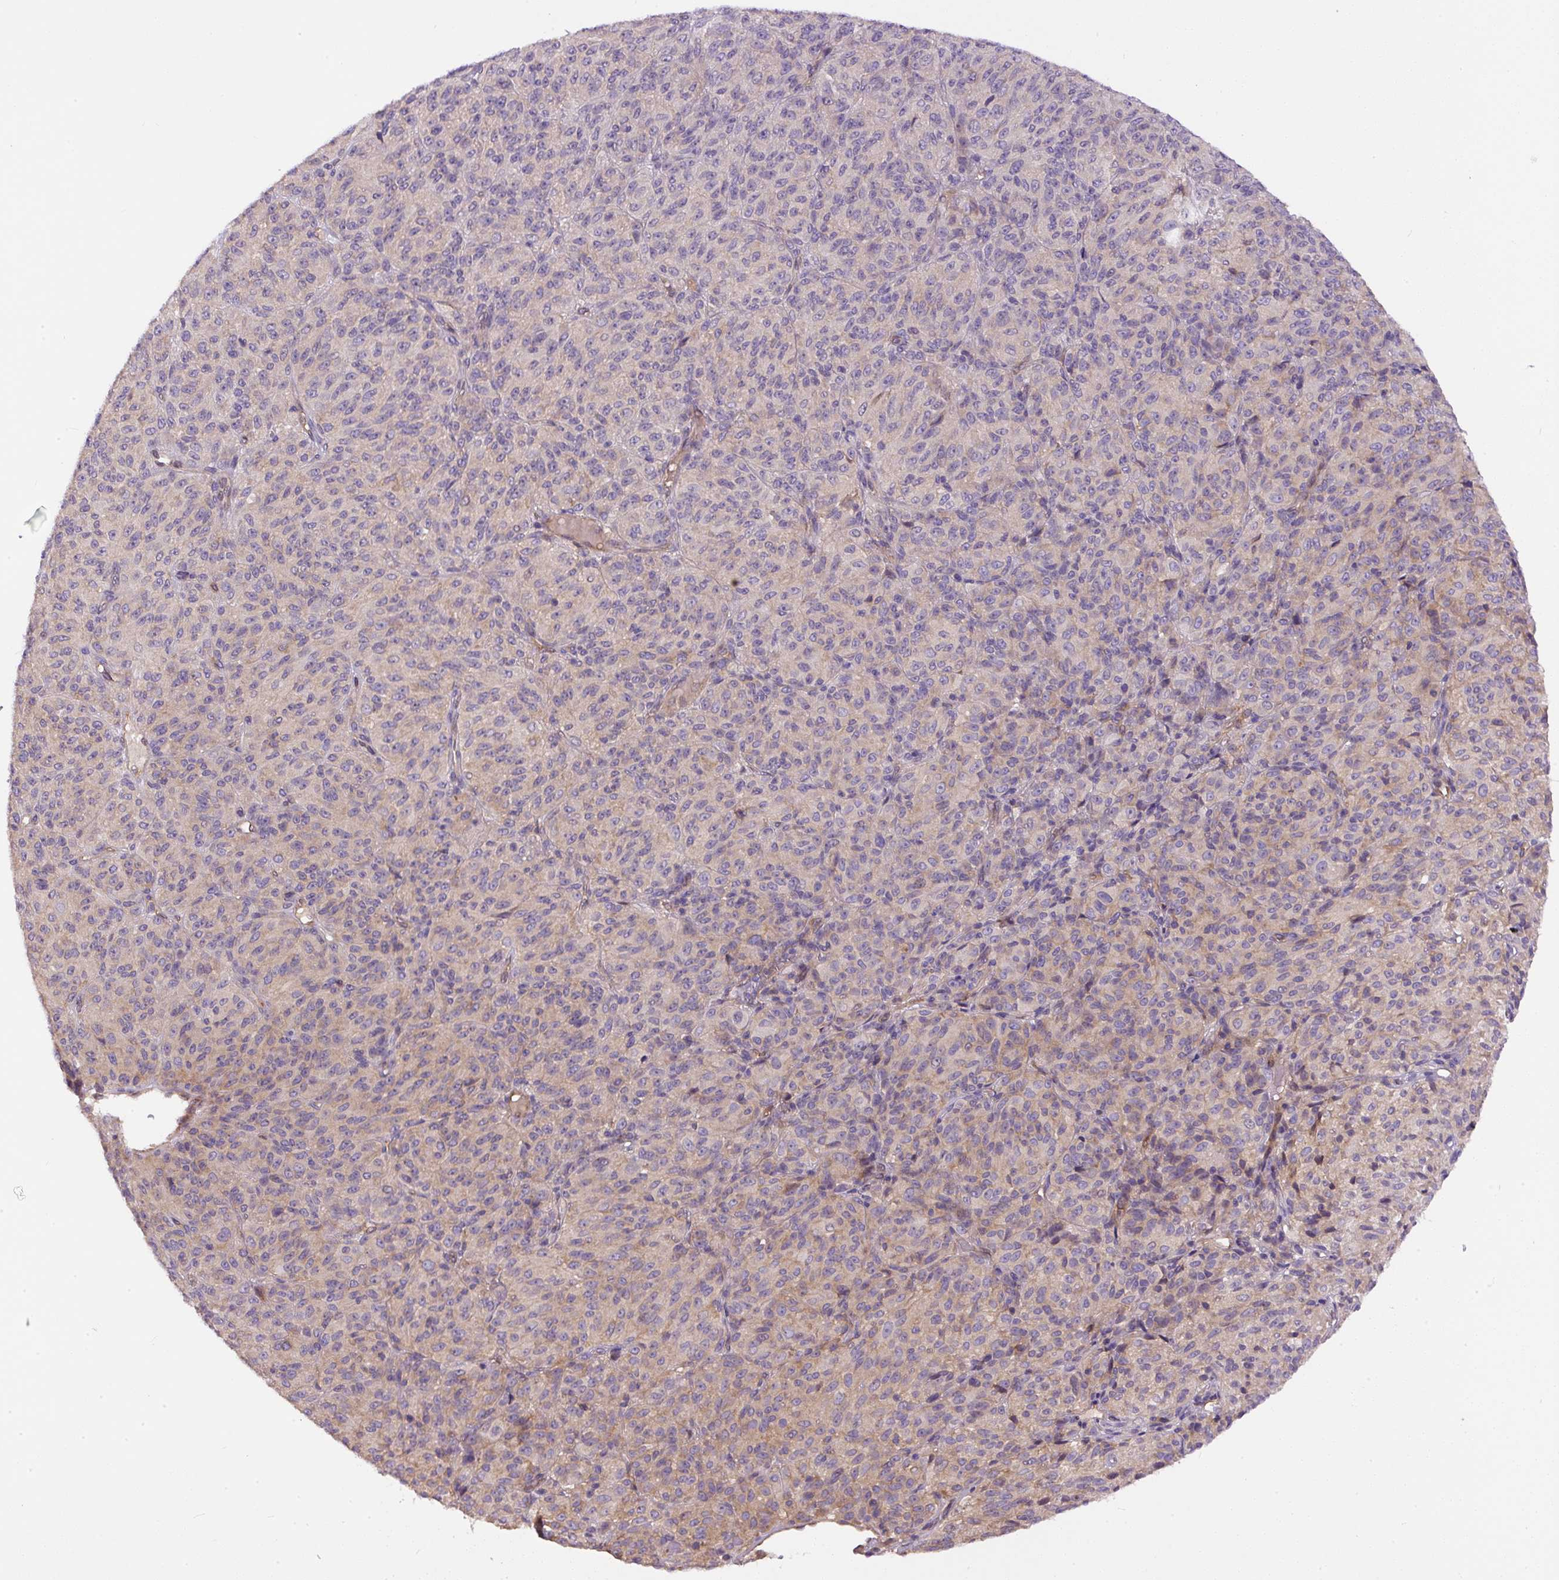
{"staining": {"intensity": "negative", "quantity": "none", "location": "none"}, "tissue": "melanoma", "cell_type": "Tumor cells", "image_type": "cancer", "snomed": [{"axis": "morphology", "description": "Malignant melanoma, Metastatic site"}, {"axis": "topography", "description": "Brain"}], "caption": "Immunohistochemistry (IHC) of malignant melanoma (metastatic site) demonstrates no staining in tumor cells.", "gene": "DAPK1", "patient": {"sex": "female", "age": 56}}